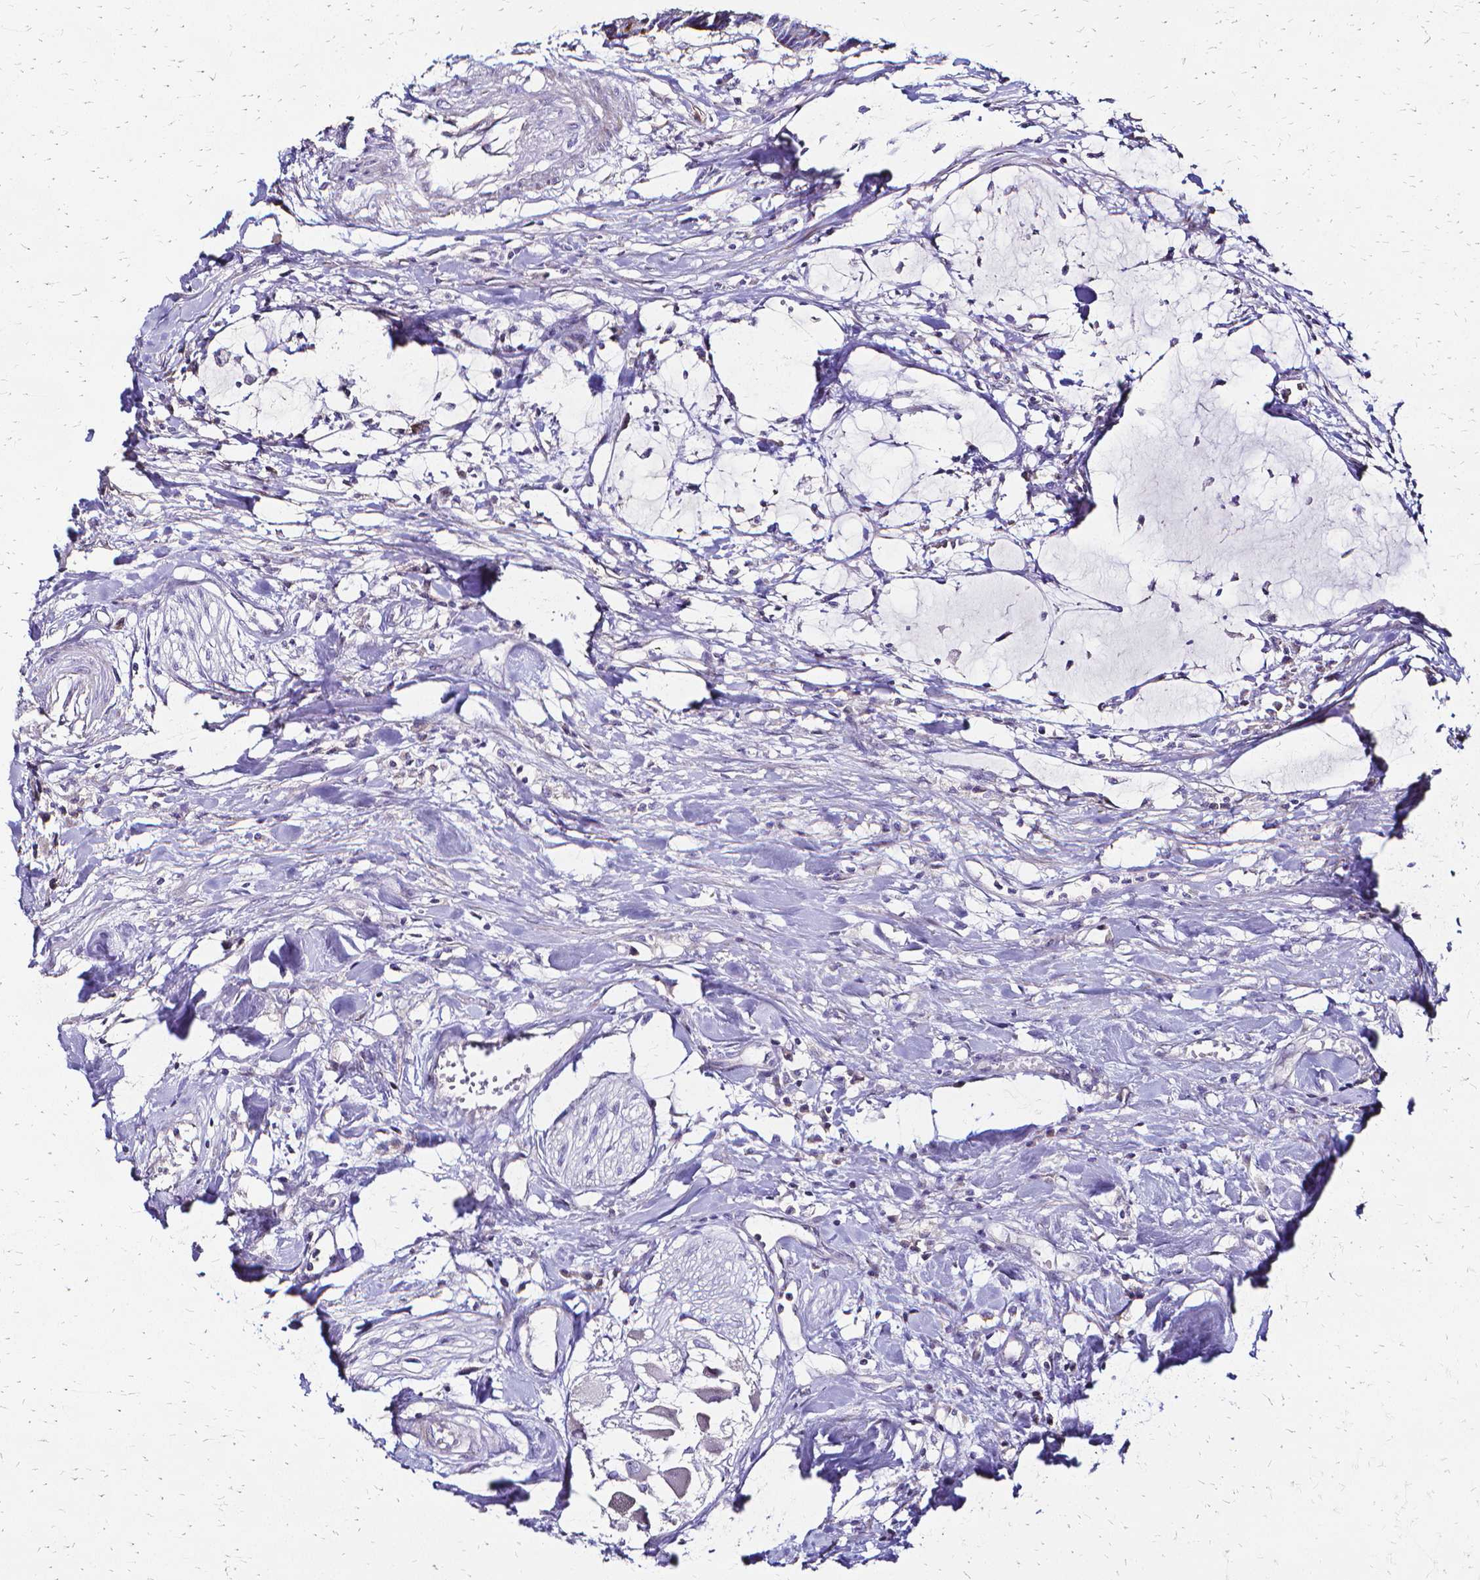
{"staining": {"intensity": "negative", "quantity": "none", "location": "none"}, "tissue": "colorectal cancer", "cell_type": "Tumor cells", "image_type": "cancer", "snomed": [{"axis": "morphology", "description": "Adenocarcinoma, NOS"}, {"axis": "topography", "description": "Colon"}], "caption": "Tumor cells show no significant protein positivity in adenocarcinoma (colorectal).", "gene": "CCNB1", "patient": {"sex": "female", "age": 78}}